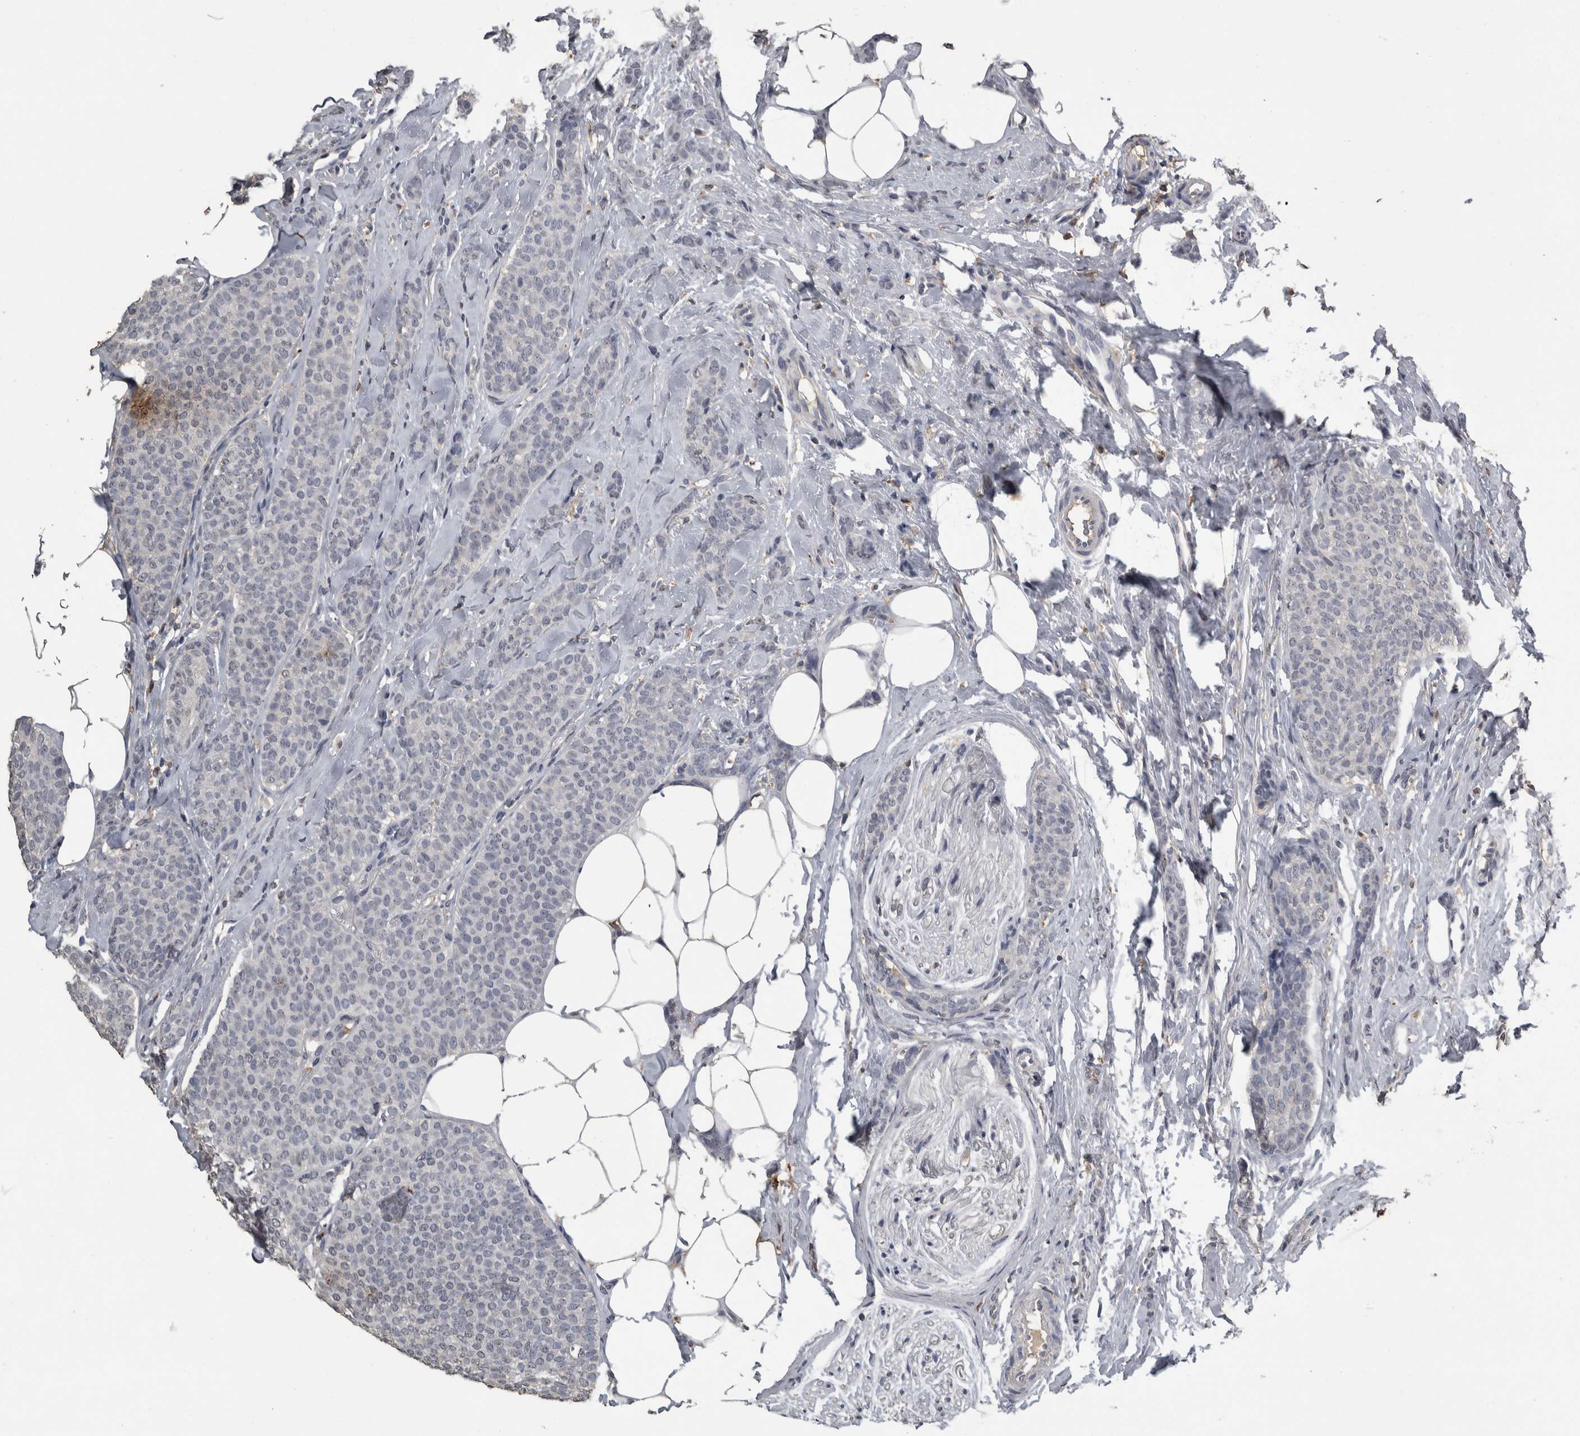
{"staining": {"intensity": "negative", "quantity": "none", "location": "none"}, "tissue": "breast cancer", "cell_type": "Tumor cells", "image_type": "cancer", "snomed": [{"axis": "morphology", "description": "Lobular carcinoma"}, {"axis": "topography", "description": "Skin"}, {"axis": "topography", "description": "Breast"}], "caption": "Immunohistochemical staining of breast cancer (lobular carcinoma) exhibits no significant positivity in tumor cells. (DAB immunohistochemistry, high magnification).", "gene": "PIK3AP1", "patient": {"sex": "female", "age": 46}}